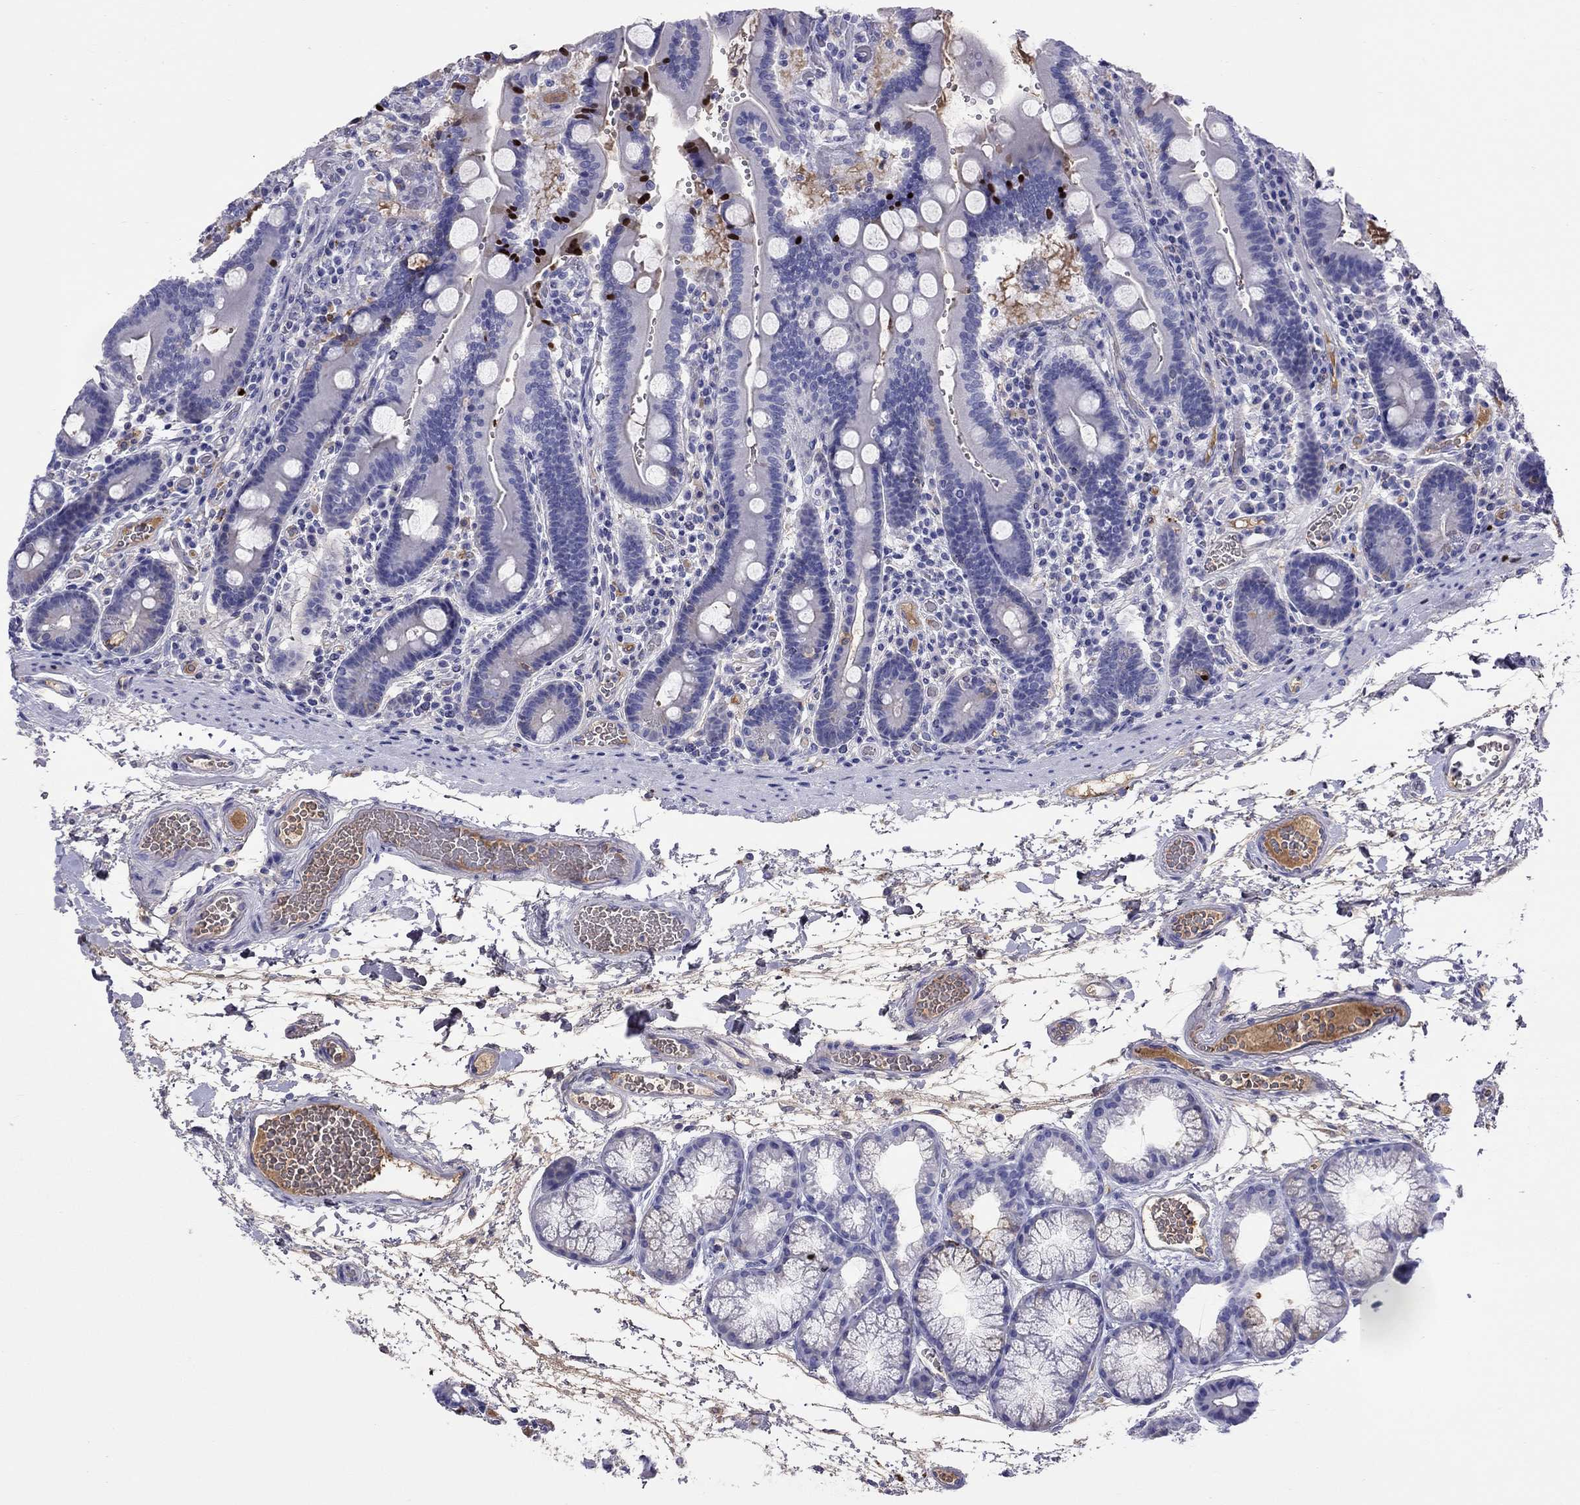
{"staining": {"intensity": "negative", "quantity": "none", "location": "none"}, "tissue": "duodenum", "cell_type": "Glandular cells", "image_type": "normal", "snomed": [{"axis": "morphology", "description": "Normal tissue, NOS"}, {"axis": "topography", "description": "Duodenum"}], "caption": "Duodenum was stained to show a protein in brown. There is no significant positivity in glandular cells.", "gene": "SERPINA3", "patient": {"sex": "female", "age": 62}}